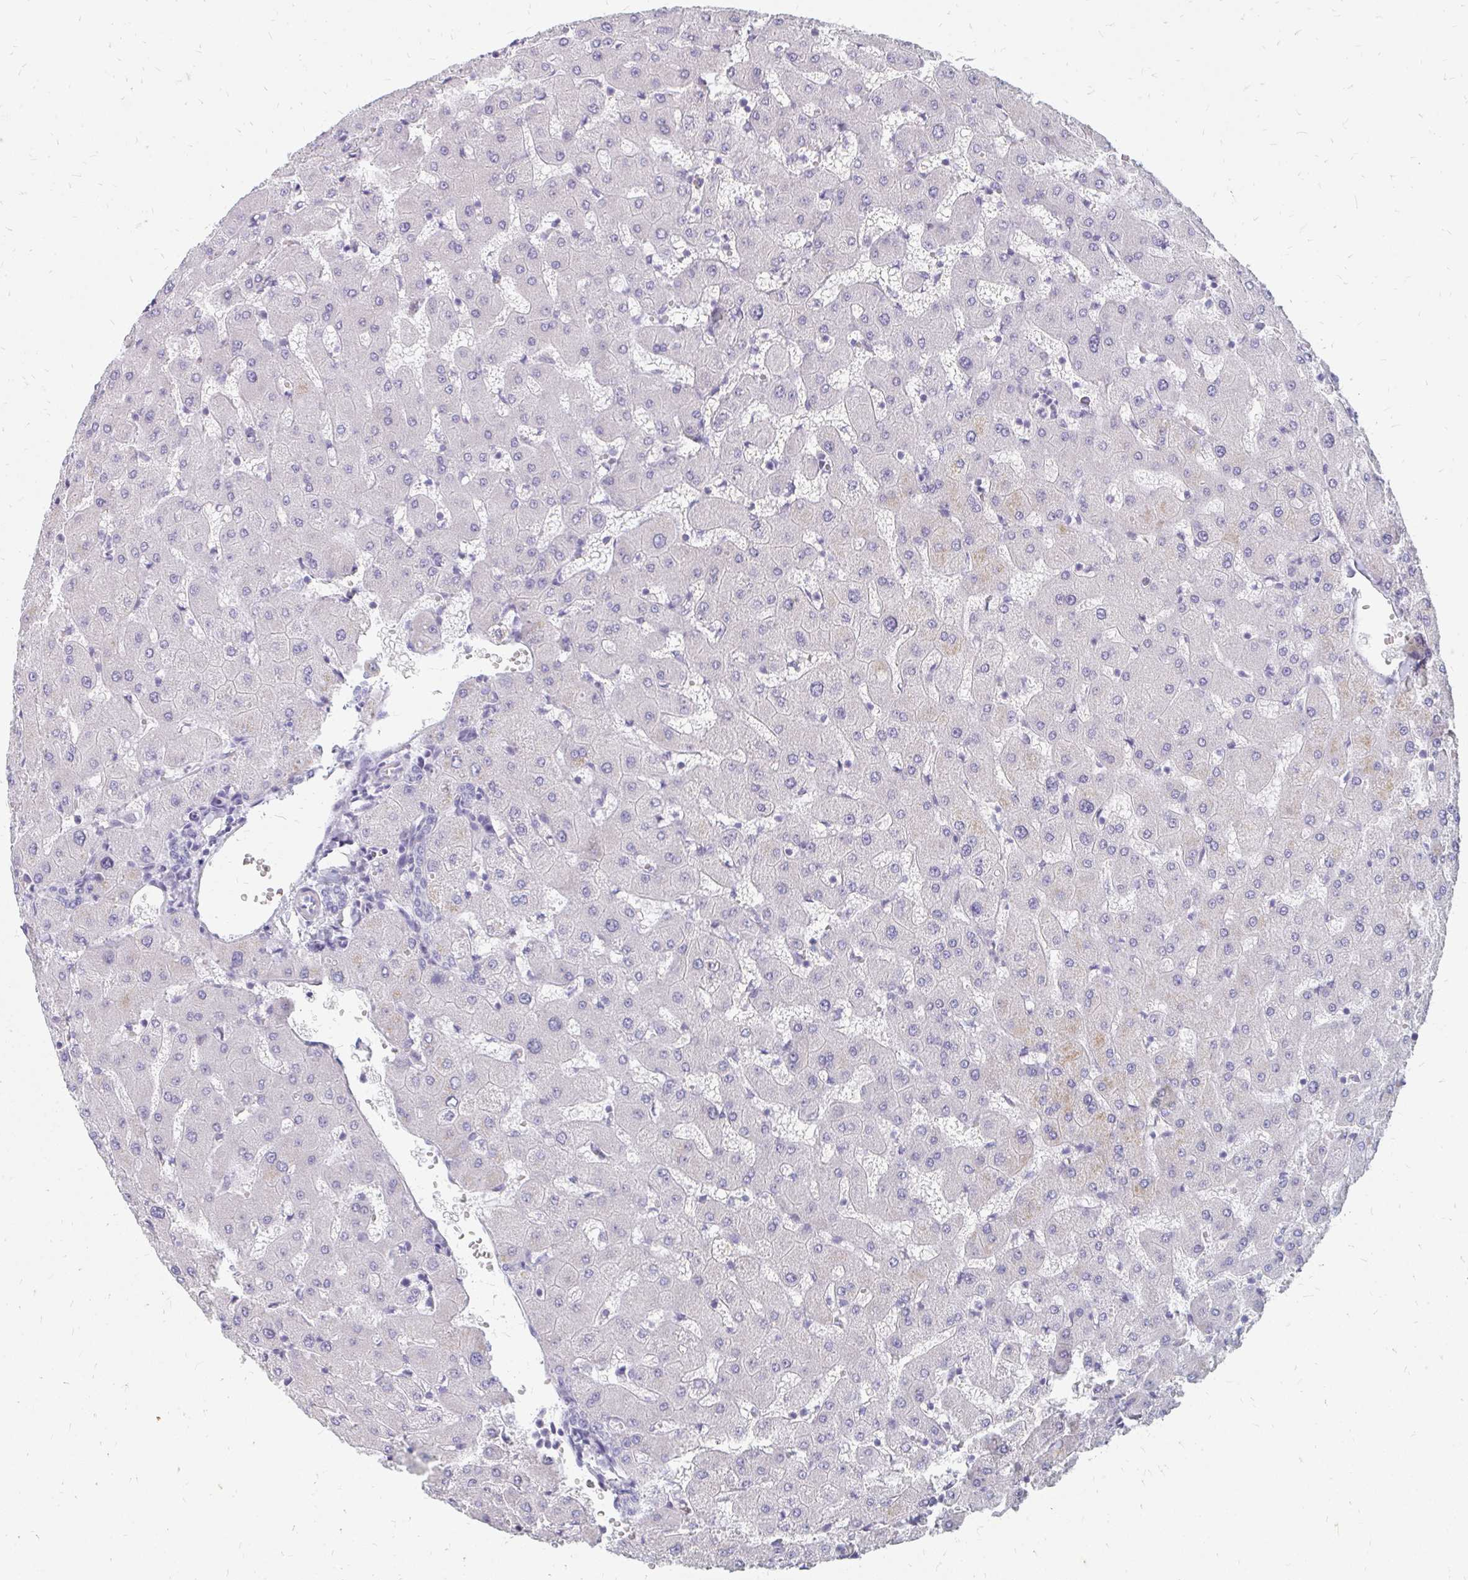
{"staining": {"intensity": "negative", "quantity": "none", "location": "none"}, "tissue": "liver", "cell_type": "Cholangiocytes", "image_type": "normal", "snomed": [{"axis": "morphology", "description": "Normal tissue, NOS"}, {"axis": "topography", "description": "Liver"}], "caption": "This is a photomicrograph of IHC staining of unremarkable liver, which shows no expression in cholangiocytes. The staining was performed using DAB to visualize the protein expression in brown, while the nuclei were stained in blue with hematoxylin (Magnification: 20x).", "gene": "OR10V1", "patient": {"sex": "female", "age": 63}}